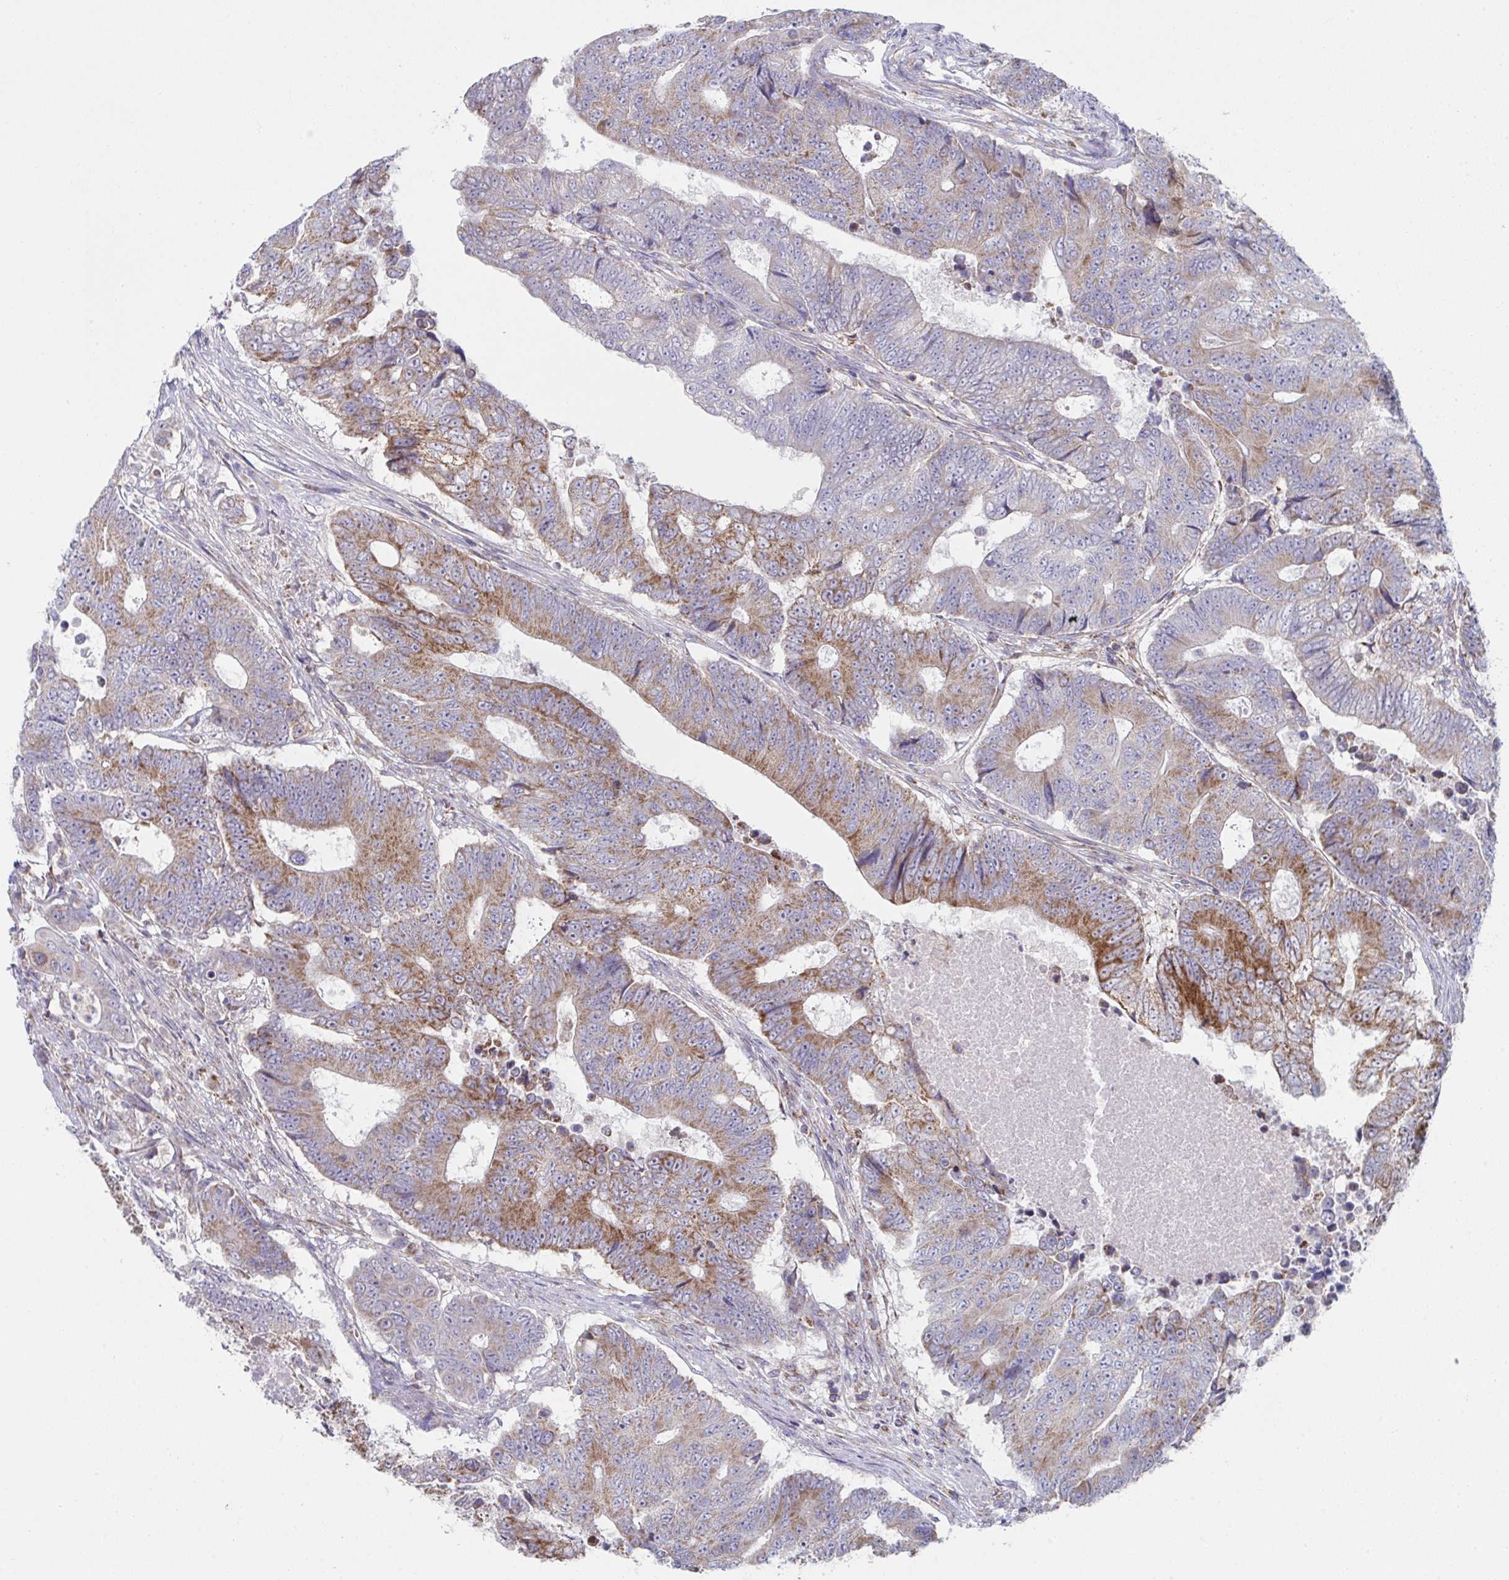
{"staining": {"intensity": "moderate", "quantity": "25%-75%", "location": "cytoplasmic/membranous"}, "tissue": "colorectal cancer", "cell_type": "Tumor cells", "image_type": "cancer", "snomed": [{"axis": "morphology", "description": "Adenocarcinoma, NOS"}, {"axis": "topography", "description": "Colon"}], "caption": "Brown immunohistochemical staining in colorectal cancer demonstrates moderate cytoplasmic/membranous staining in approximately 25%-75% of tumor cells. The protein of interest is shown in brown color, while the nuclei are stained blue.", "gene": "NDUFA7", "patient": {"sex": "female", "age": 48}}